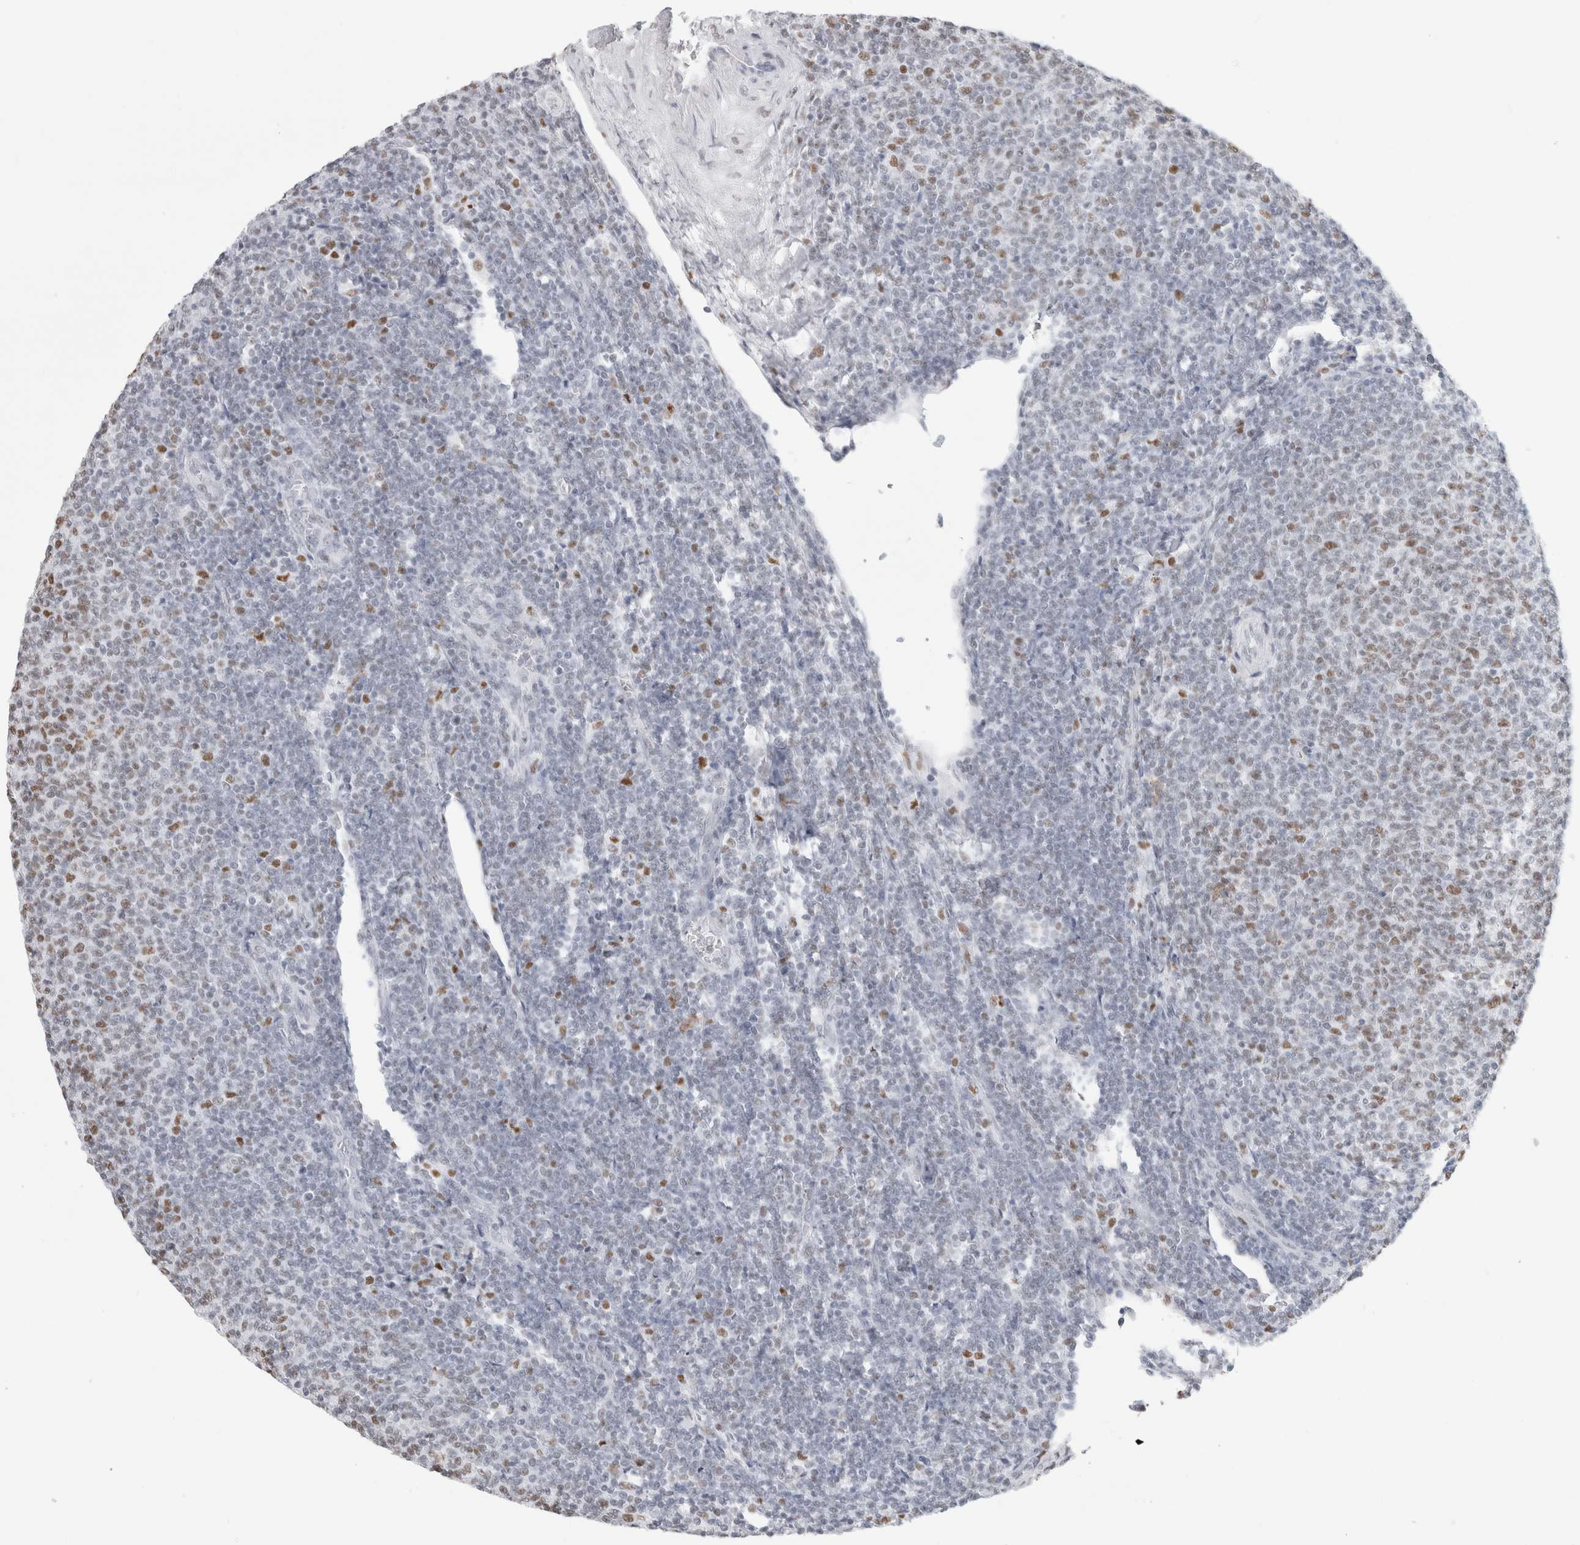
{"staining": {"intensity": "moderate", "quantity": "<25%", "location": "nuclear"}, "tissue": "lymphoma", "cell_type": "Tumor cells", "image_type": "cancer", "snomed": [{"axis": "morphology", "description": "Malignant lymphoma, non-Hodgkin's type, Low grade"}, {"axis": "topography", "description": "Lymph node"}], "caption": "An immunohistochemistry image of tumor tissue is shown. Protein staining in brown highlights moderate nuclear positivity in malignant lymphoma, non-Hodgkin's type (low-grade) within tumor cells.", "gene": "SMARCC1", "patient": {"sex": "male", "age": 66}}